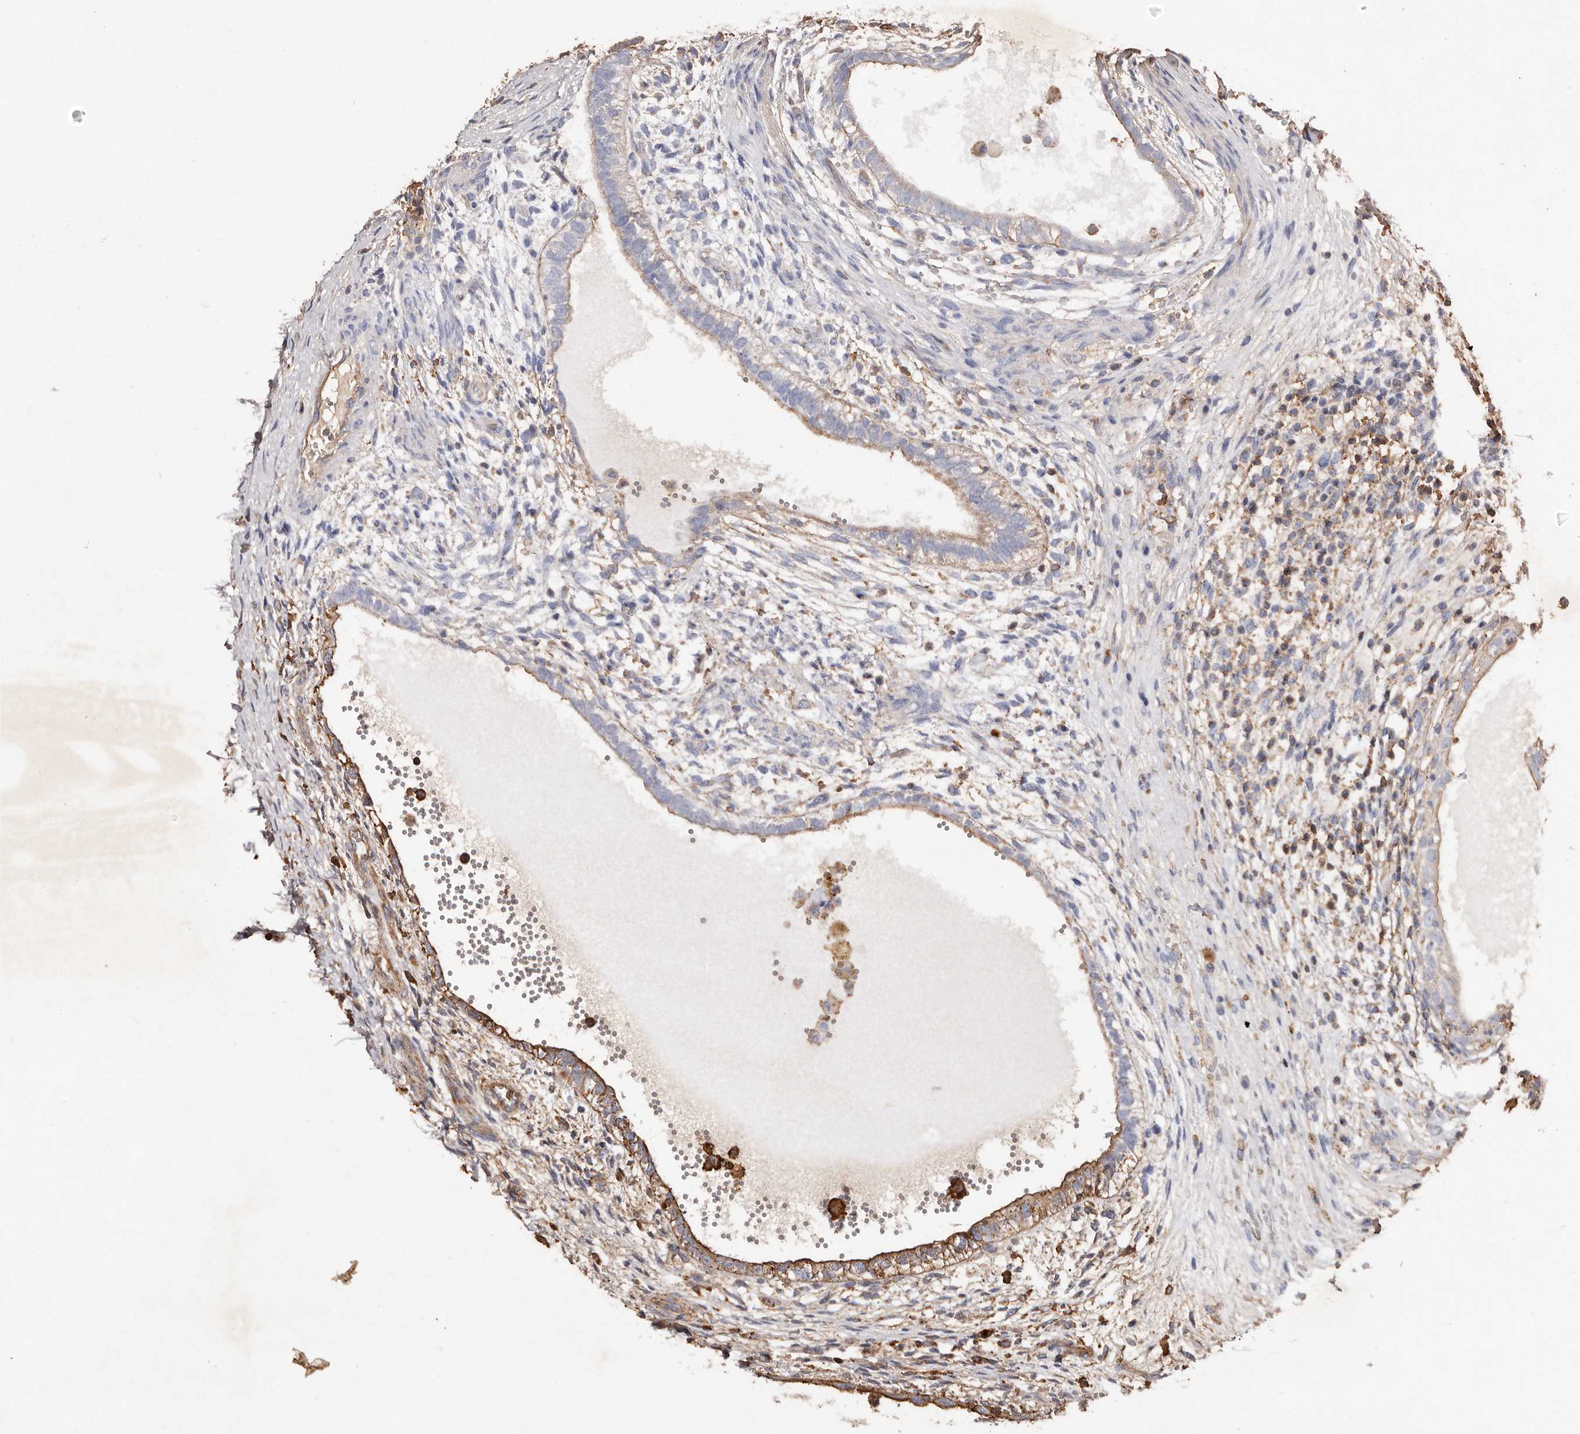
{"staining": {"intensity": "moderate", "quantity": "25%-75%", "location": "cytoplasmic/membranous"}, "tissue": "testis cancer", "cell_type": "Tumor cells", "image_type": "cancer", "snomed": [{"axis": "morphology", "description": "Carcinoma, Embryonal, NOS"}, {"axis": "topography", "description": "Testis"}], "caption": "Immunohistochemical staining of testis cancer (embryonal carcinoma) displays medium levels of moderate cytoplasmic/membranous protein positivity in about 25%-75% of tumor cells. (DAB (3,3'-diaminobenzidine) IHC with brightfield microscopy, high magnification).", "gene": "COQ8B", "patient": {"sex": "male", "age": 26}}